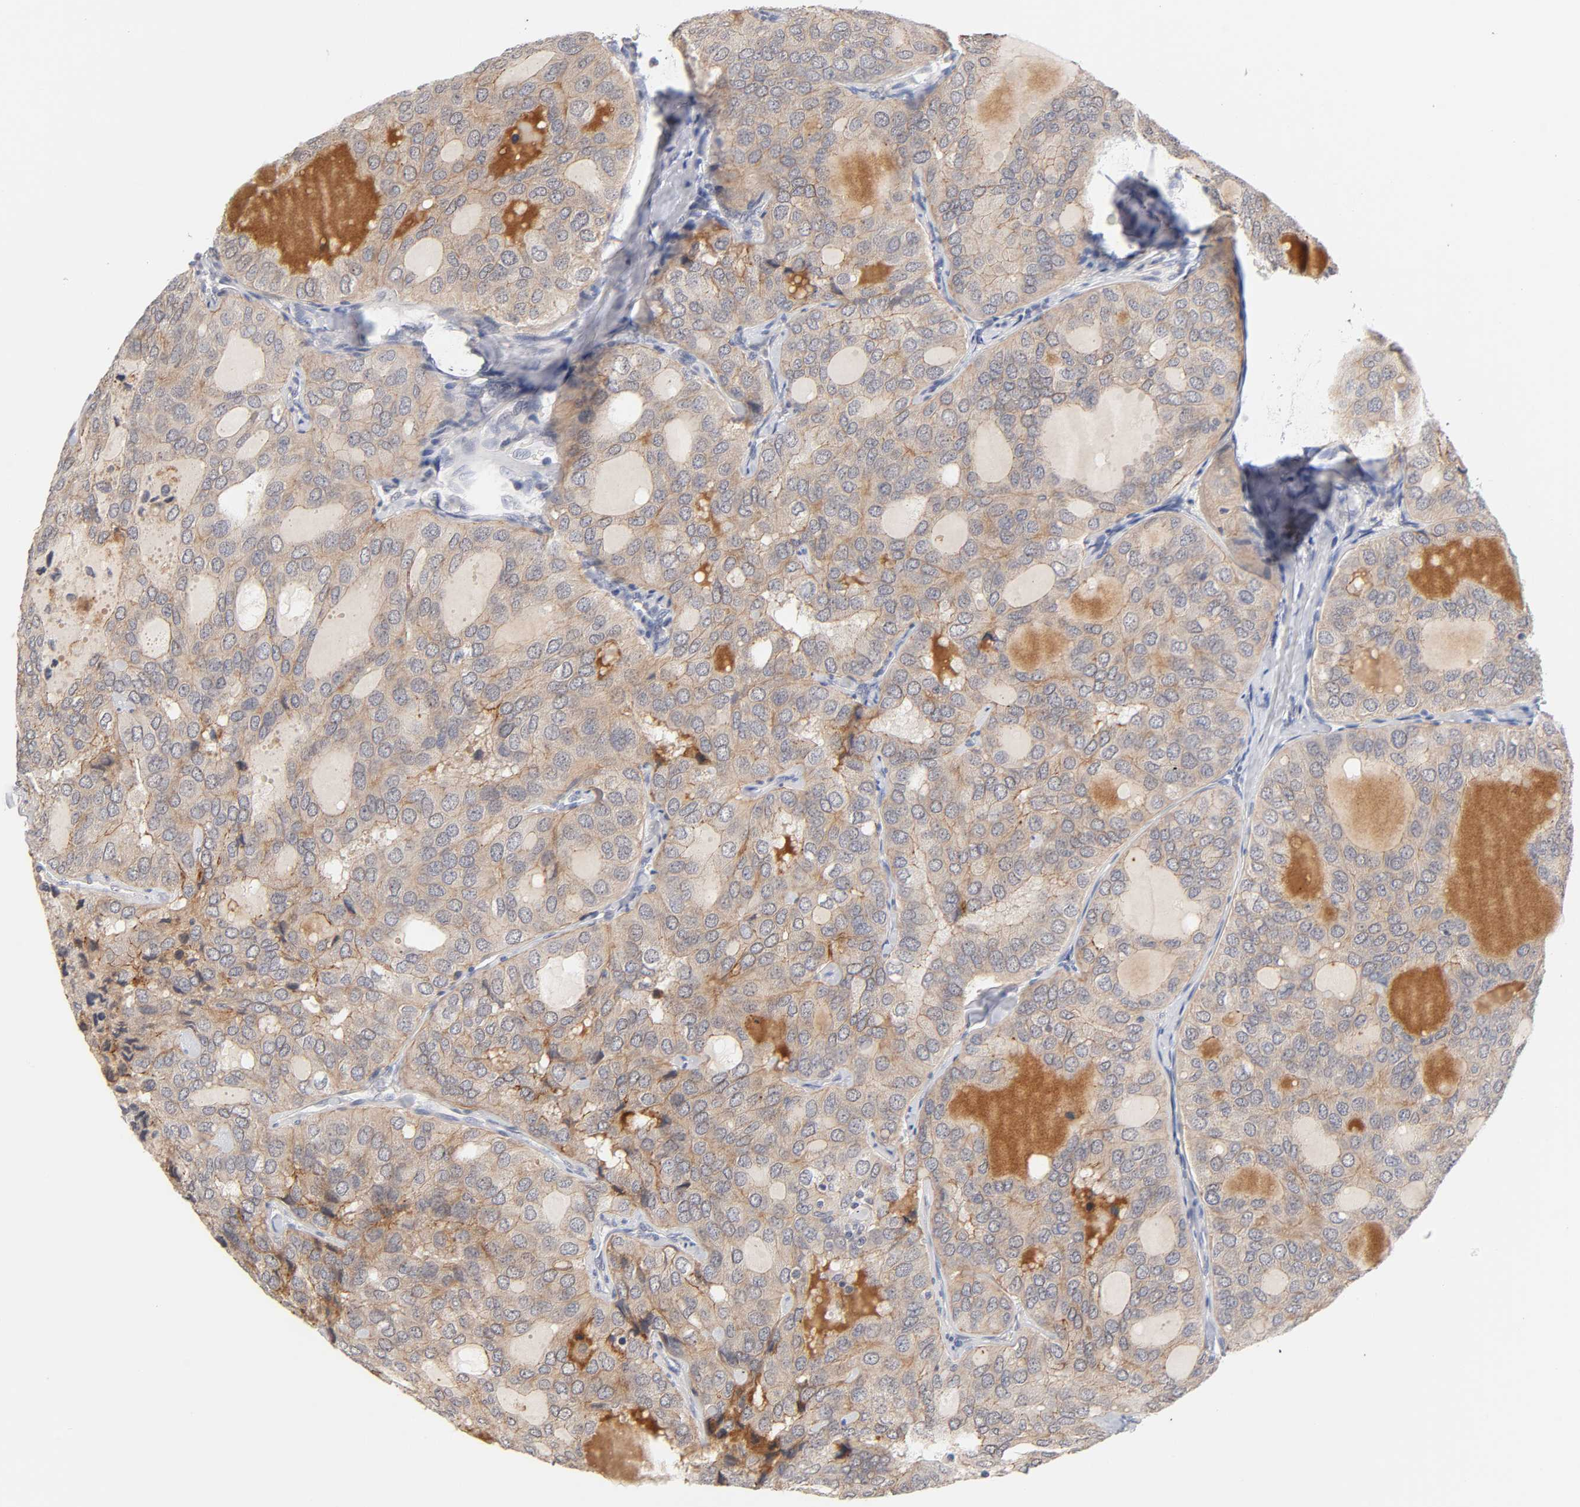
{"staining": {"intensity": "moderate", "quantity": ">75%", "location": "cytoplasmic/membranous"}, "tissue": "thyroid cancer", "cell_type": "Tumor cells", "image_type": "cancer", "snomed": [{"axis": "morphology", "description": "Follicular adenoma carcinoma, NOS"}, {"axis": "topography", "description": "Thyroid gland"}], "caption": "There is medium levels of moderate cytoplasmic/membranous positivity in tumor cells of follicular adenoma carcinoma (thyroid), as demonstrated by immunohistochemical staining (brown color).", "gene": "CXADR", "patient": {"sex": "male", "age": 75}}